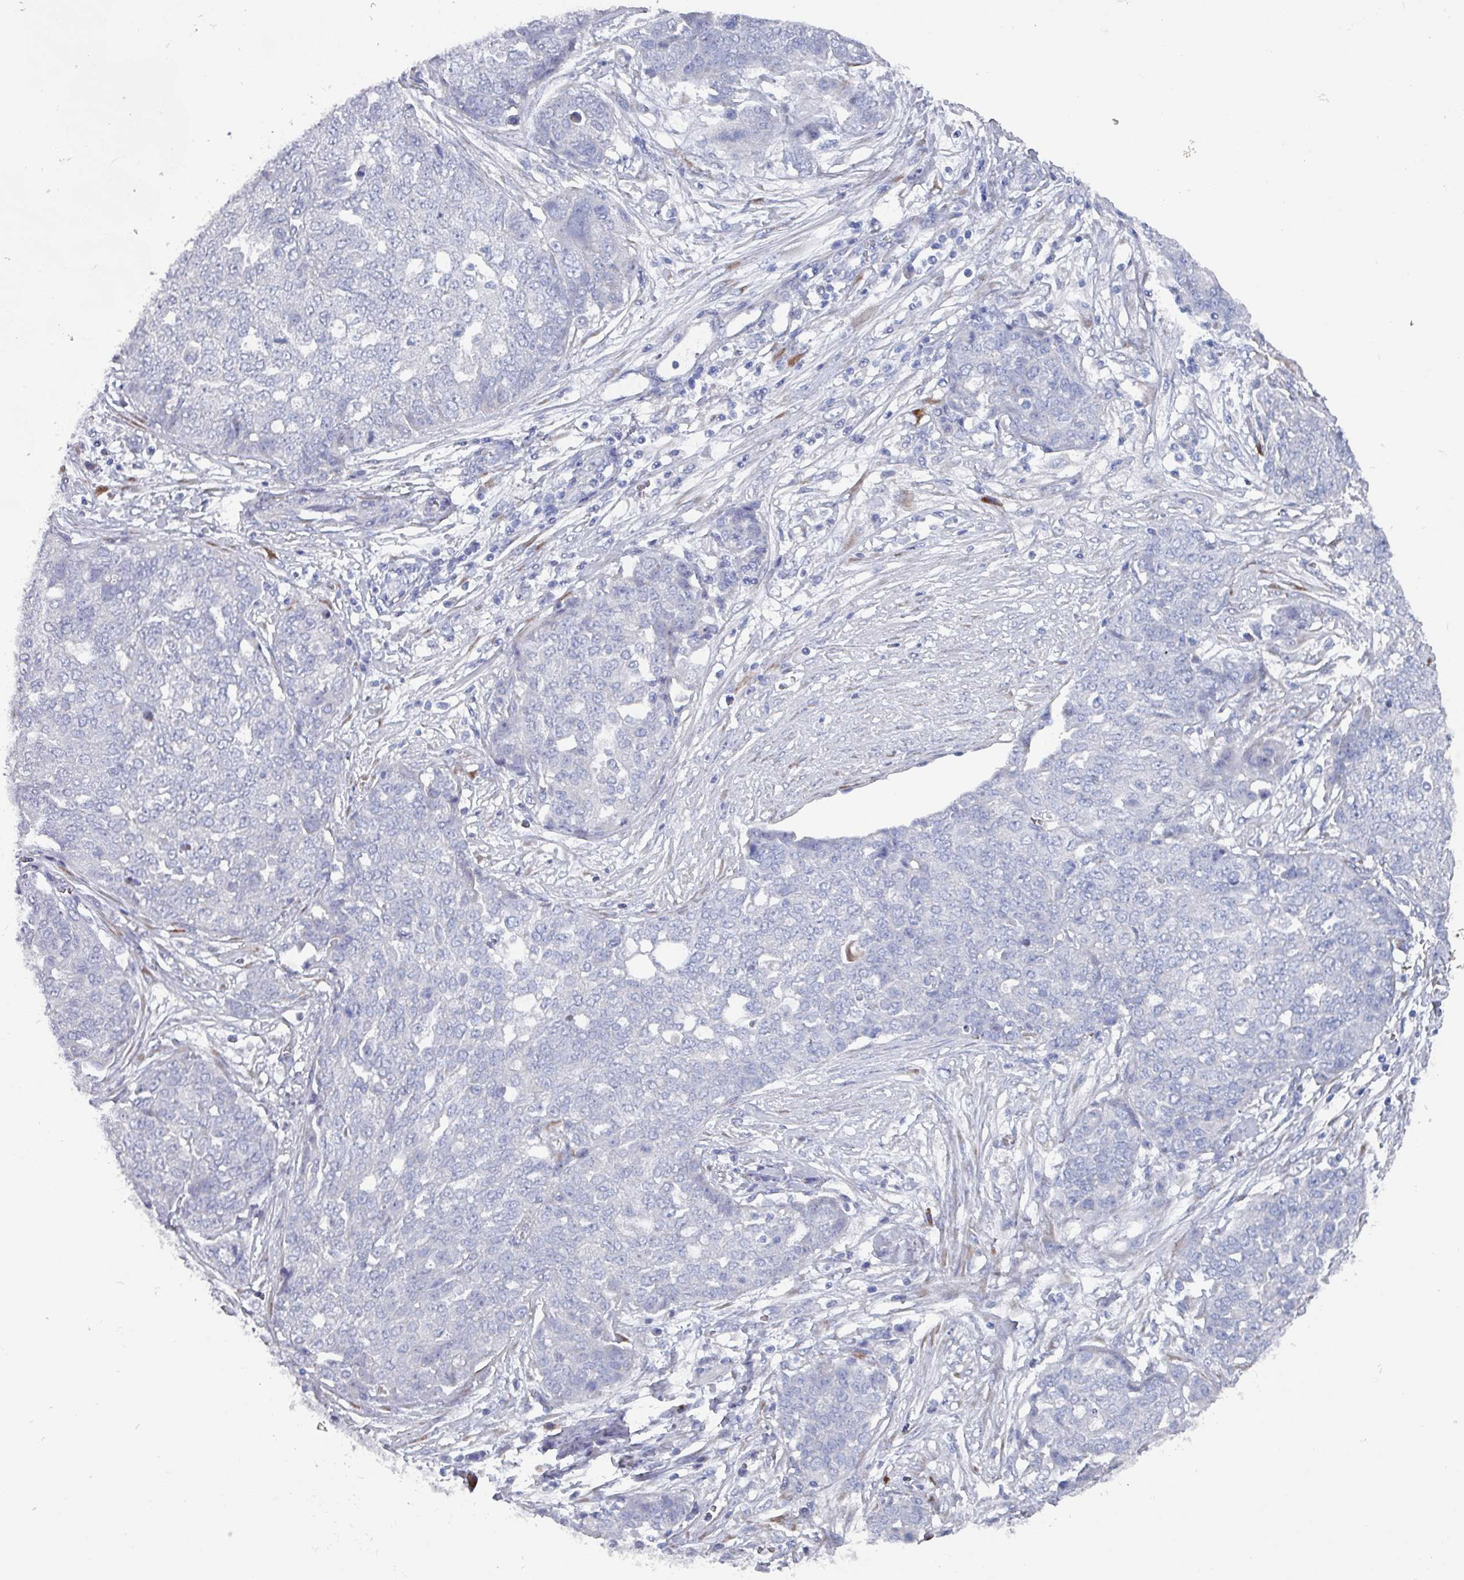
{"staining": {"intensity": "negative", "quantity": "none", "location": "none"}, "tissue": "ovarian cancer", "cell_type": "Tumor cells", "image_type": "cancer", "snomed": [{"axis": "morphology", "description": "Cystadenocarcinoma, serous, NOS"}, {"axis": "topography", "description": "Soft tissue"}, {"axis": "topography", "description": "Ovary"}], "caption": "Immunohistochemistry (IHC) micrograph of neoplastic tissue: human ovarian cancer (serous cystadenocarcinoma) stained with DAB exhibits no significant protein expression in tumor cells.", "gene": "DRD5", "patient": {"sex": "female", "age": 57}}